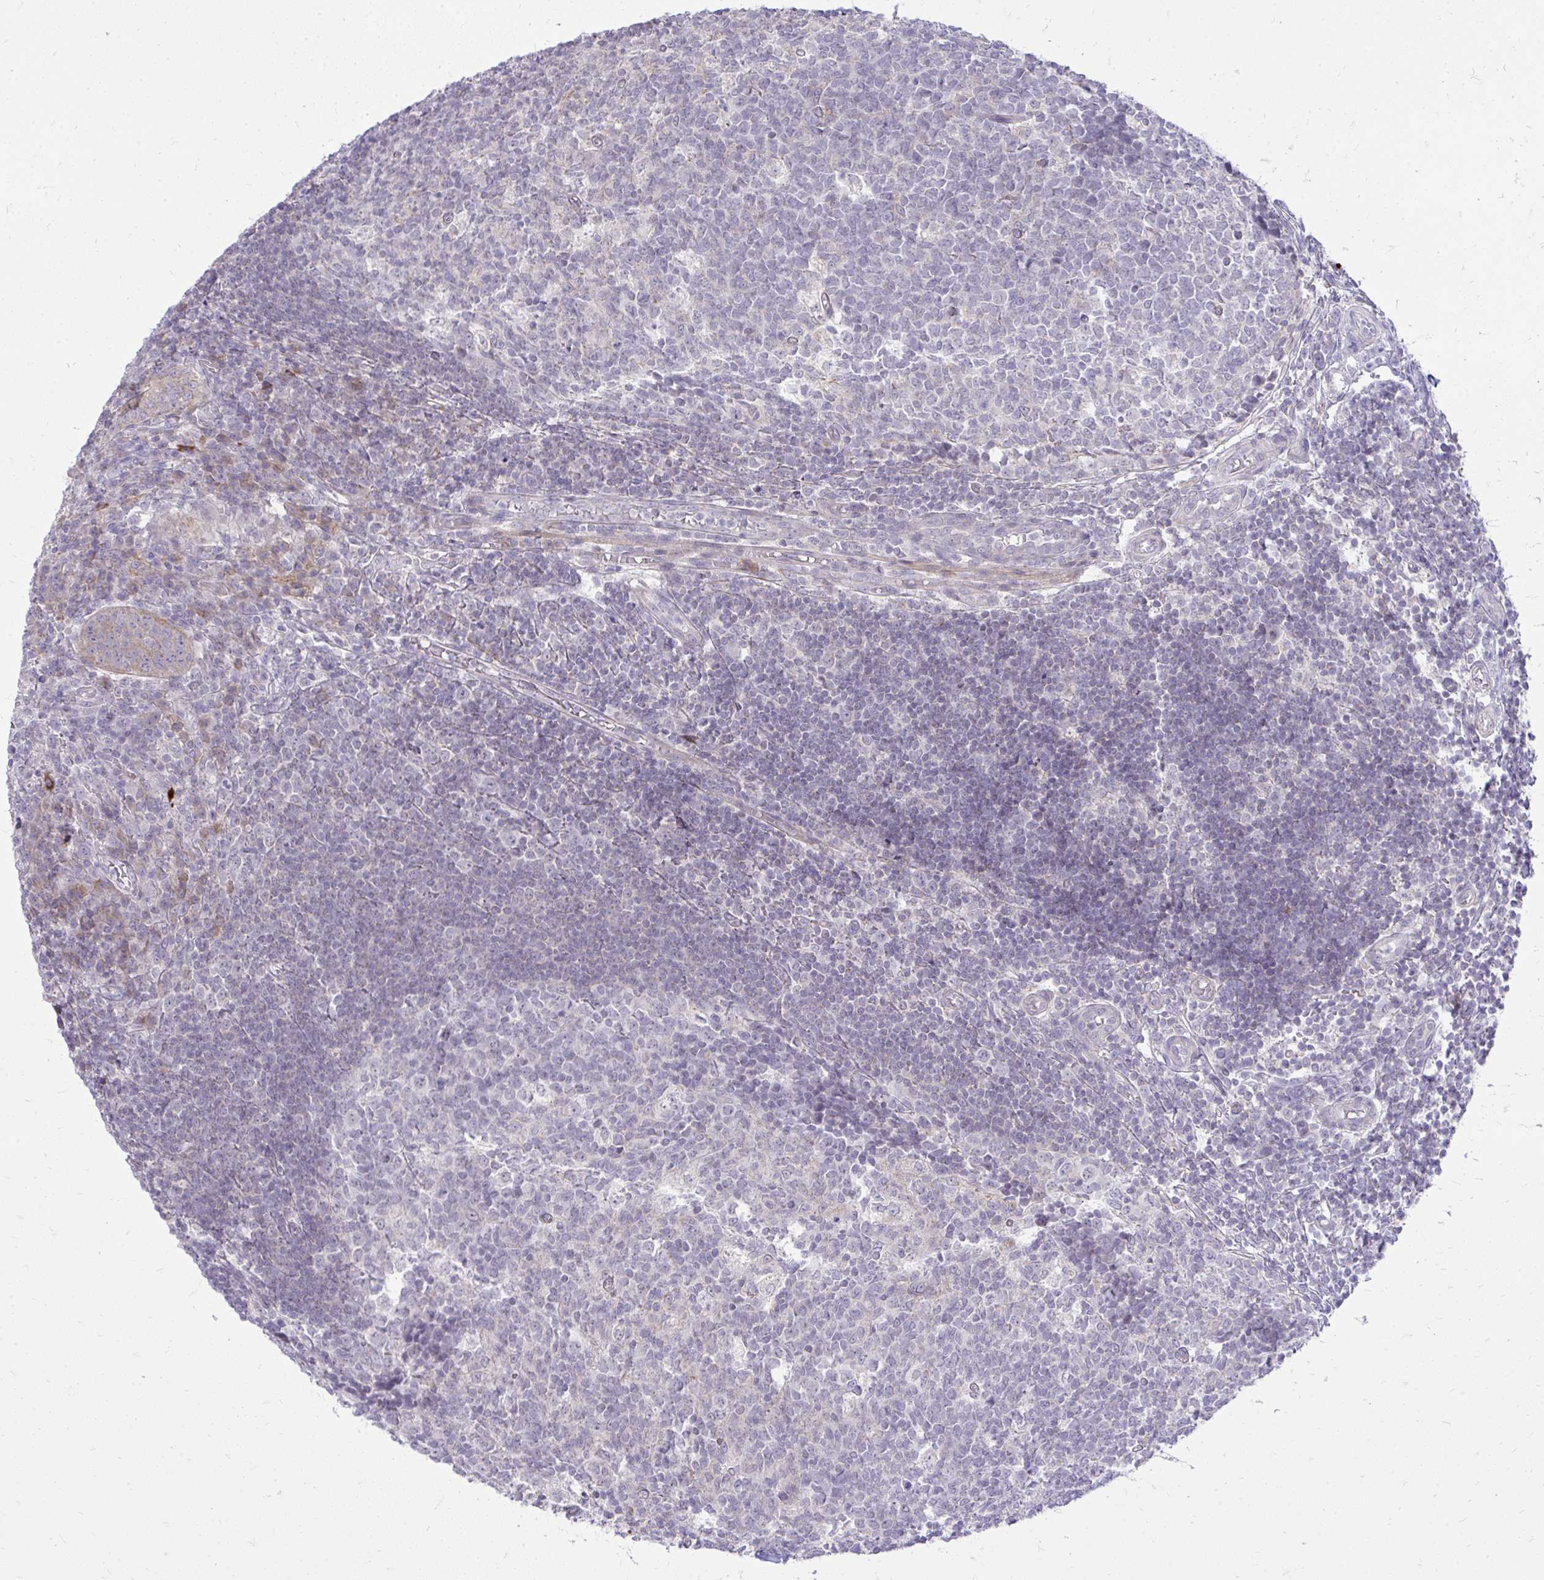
{"staining": {"intensity": "strong", "quantity": ">75%", "location": "cytoplasmic/membranous"}, "tissue": "appendix", "cell_type": "Glandular cells", "image_type": "normal", "snomed": [{"axis": "morphology", "description": "Normal tissue, NOS"}, {"axis": "topography", "description": "Appendix"}], "caption": "Appendix stained with immunohistochemistry displays strong cytoplasmic/membranous positivity in about >75% of glandular cells.", "gene": "SPTBN2", "patient": {"sex": "male", "age": 18}}